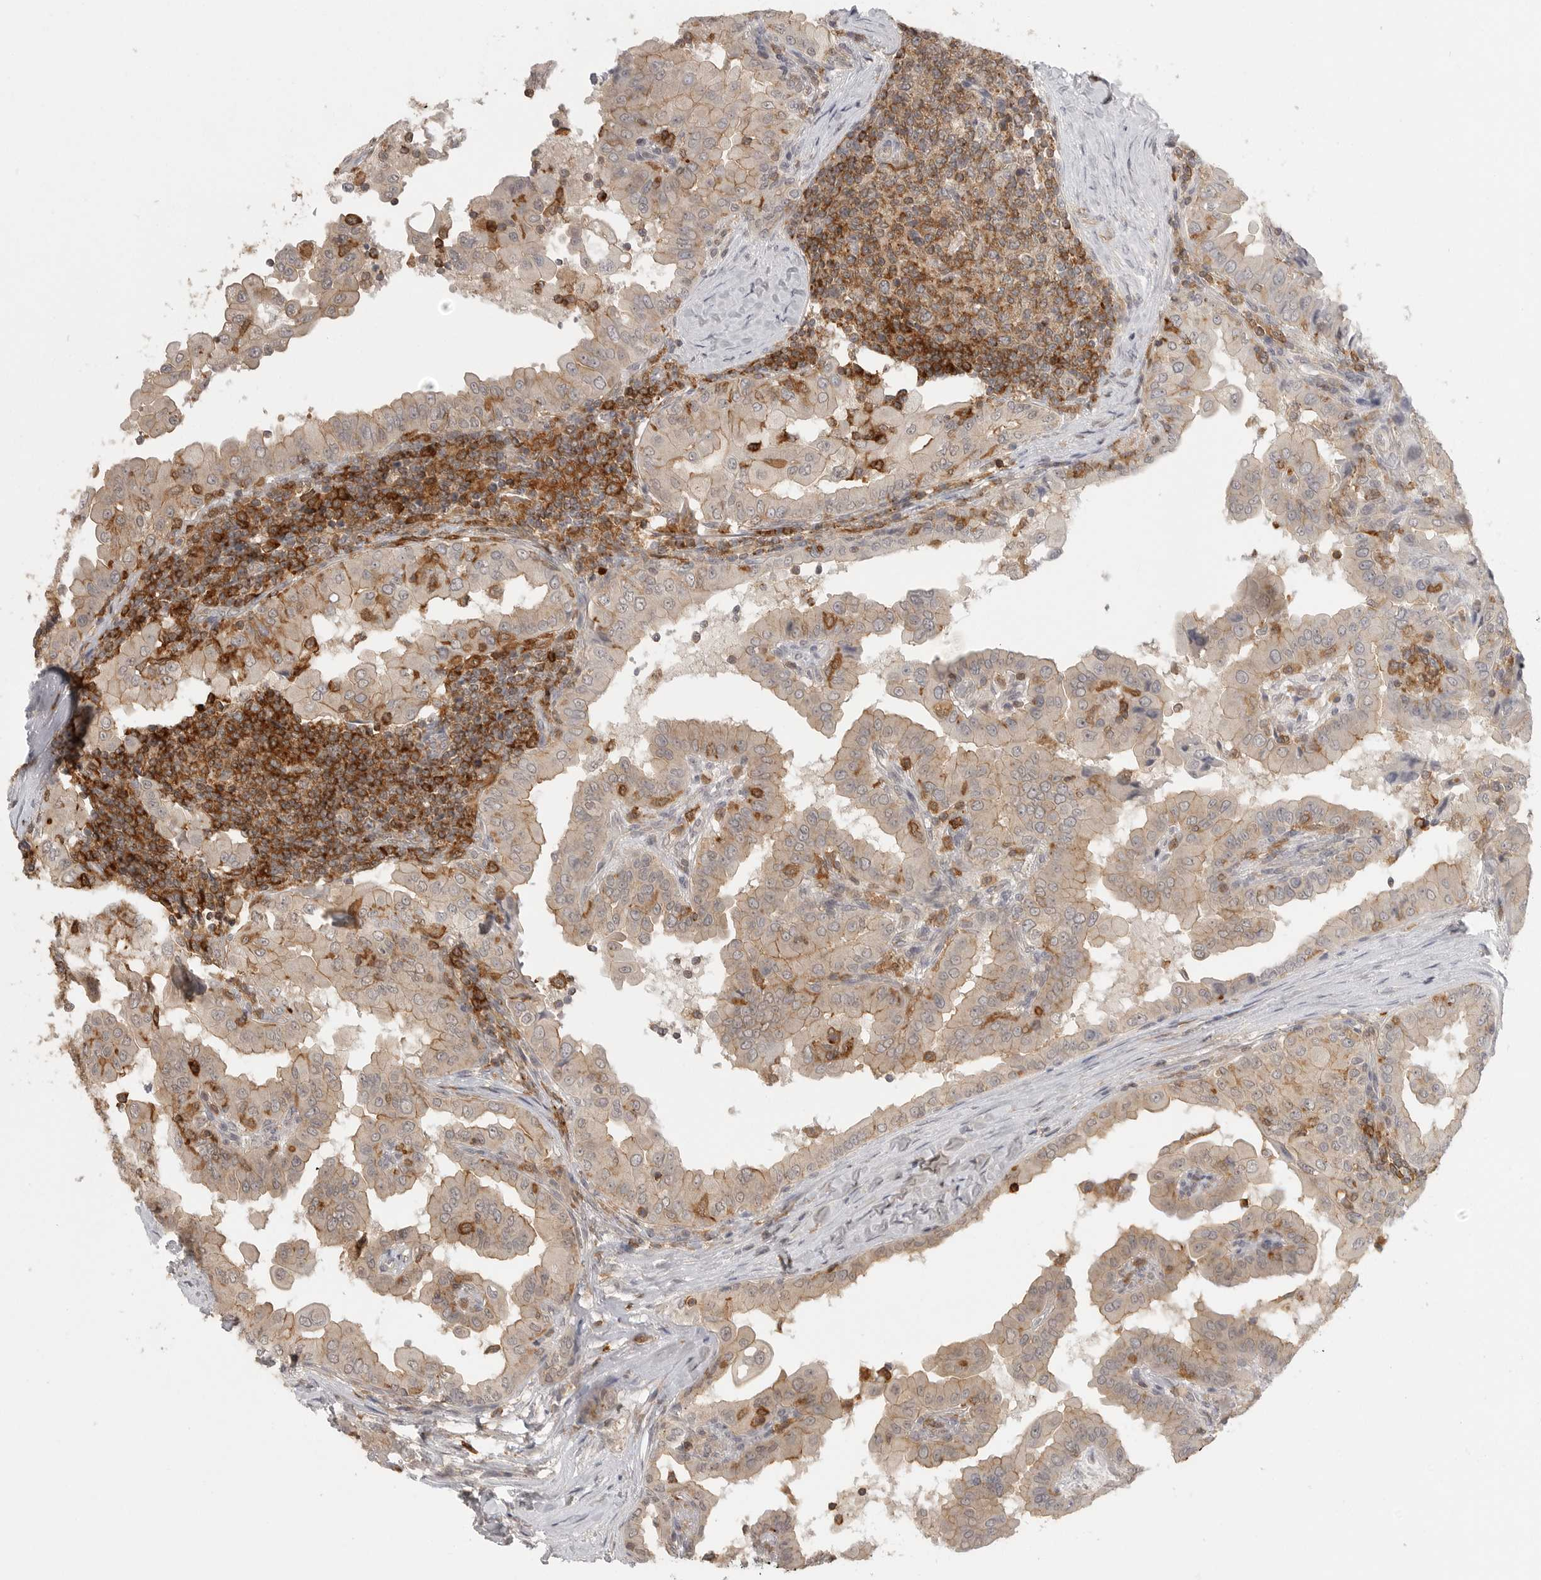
{"staining": {"intensity": "weak", "quantity": ">75%", "location": "cytoplasmic/membranous"}, "tissue": "thyroid cancer", "cell_type": "Tumor cells", "image_type": "cancer", "snomed": [{"axis": "morphology", "description": "Papillary adenocarcinoma, NOS"}, {"axis": "topography", "description": "Thyroid gland"}], "caption": "Immunohistochemical staining of thyroid cancer (papillary adenocarcinoma) demonstrates low levels of weak cytoplasmic/membranous protein staining in approximately >75% of tumor cells. Using DAB (brown) and hematoxylin (blue) stains, captured at high magnification using brightfield microscopy.", "gene": "DBNL", "patient": {"sex": "male", "age": 33}}